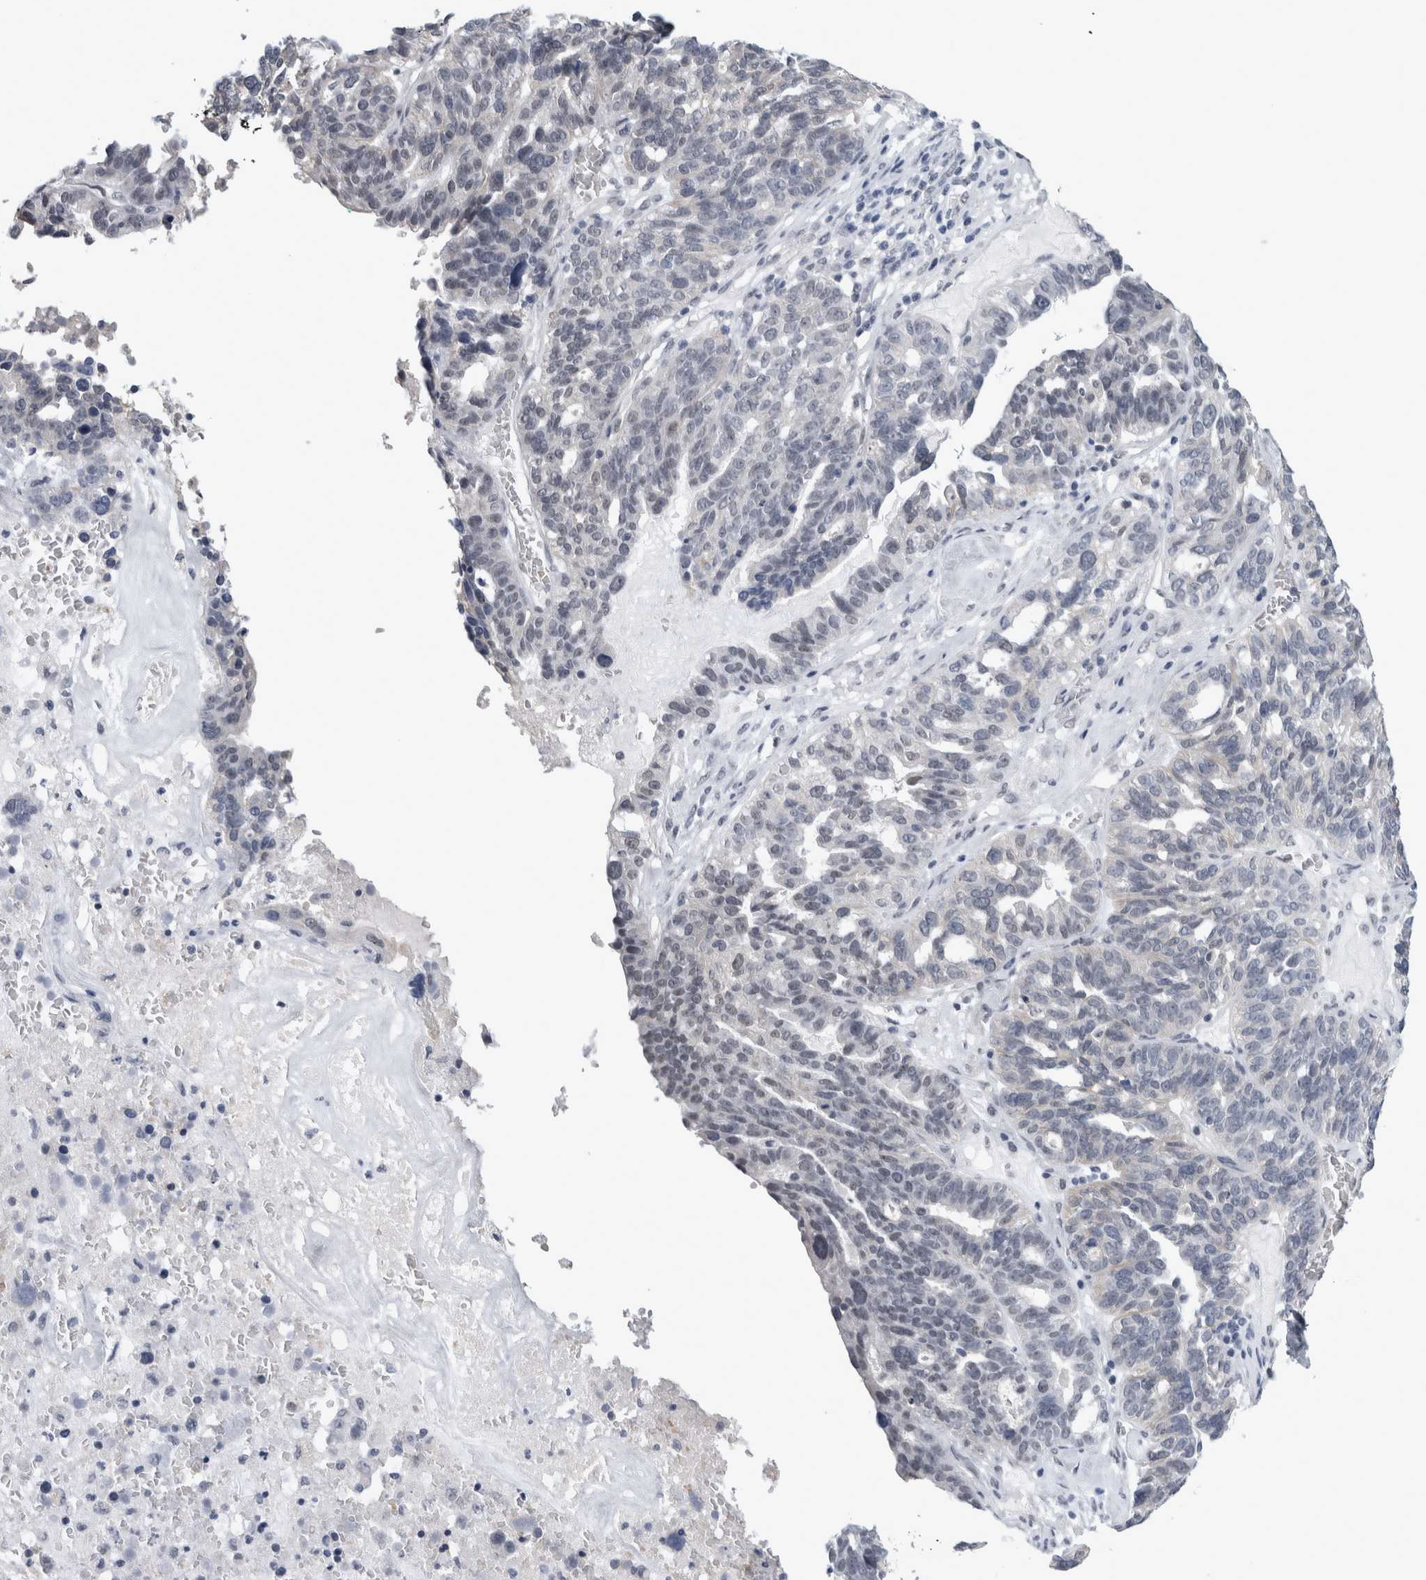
{"staining": {"intensity": "negative", "quantity": "none", "location": "none"}, "tissue": "ovarian cancer", "cell_type": "Tumor cells", "image_type": "cancer", "snomed": [{"axis": "morphology", "description": "Cystadenocarcinoma, serous, NOS"}, {"axis": "topography", "description": "Ovary"}], "caption": "Tumor cells show no significant expression in ovarian cancer.", "gene": "PEBP4", "patient": {"sex": "female", "age": 59}}